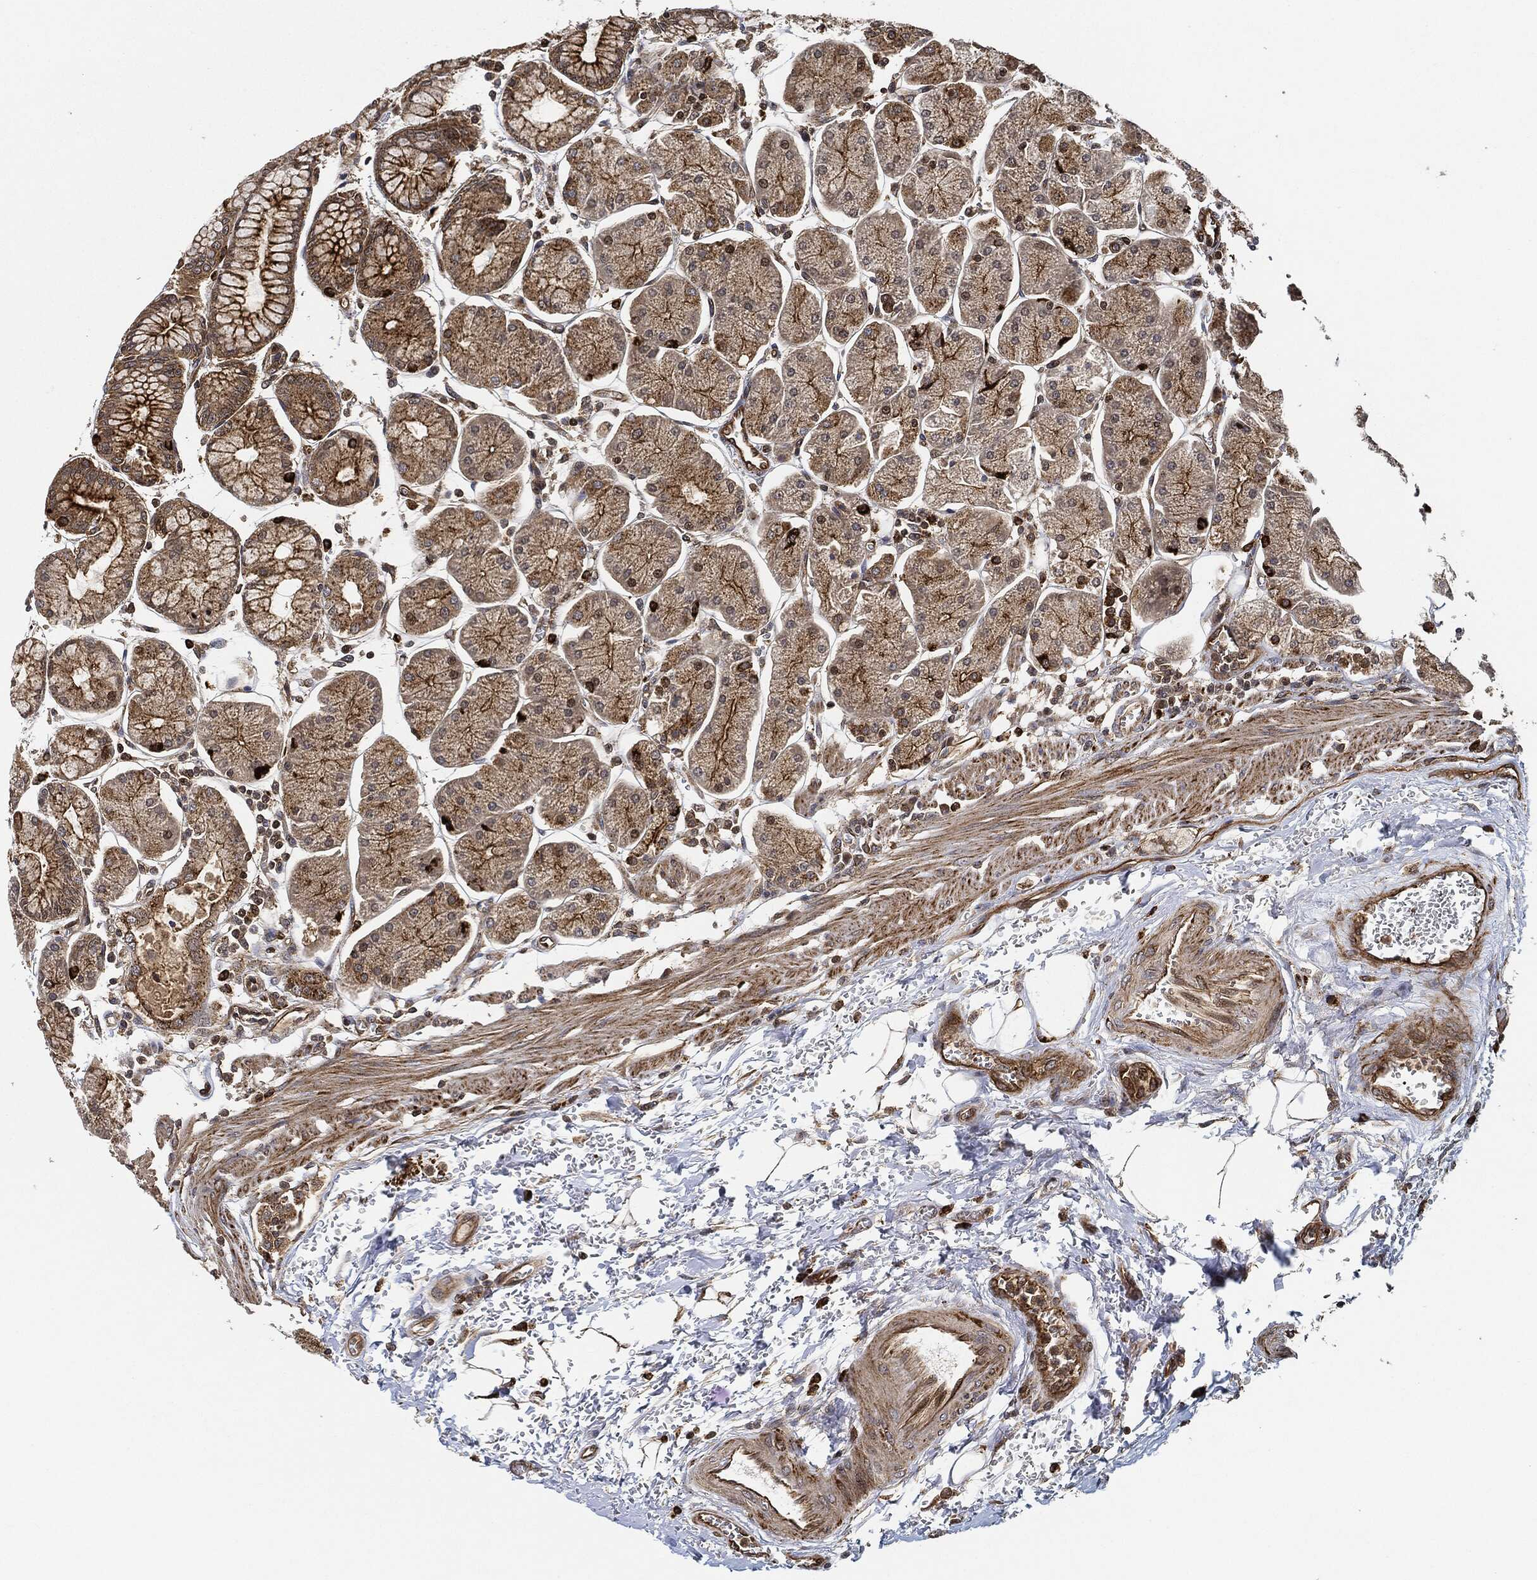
{"staining": {"intensity": "moderate", "quantity": "25%-75%", "location": "cytoplasmic/membranous"}, "tissue": "stomach", "cell_type": "Glandular cells", "image_type": "normal", "snomed": [{"axis": "morphology", "description": "Normal tissue, NOS"}, {"axis": "morphology", "description": "Adenocarcinoma, NOS"}, {"axis": "topography", "description": "Stomach, upper"}, {"axis": "topography", "description": "Stomach"}], "caption": "Moderate cytoplasmic/membranous expression is identified in approximately 25%-75% of glandular cells in unremarkable stomach.", "gene": "MAP3K3", "patient": {"sex": "male", "age": 76}}